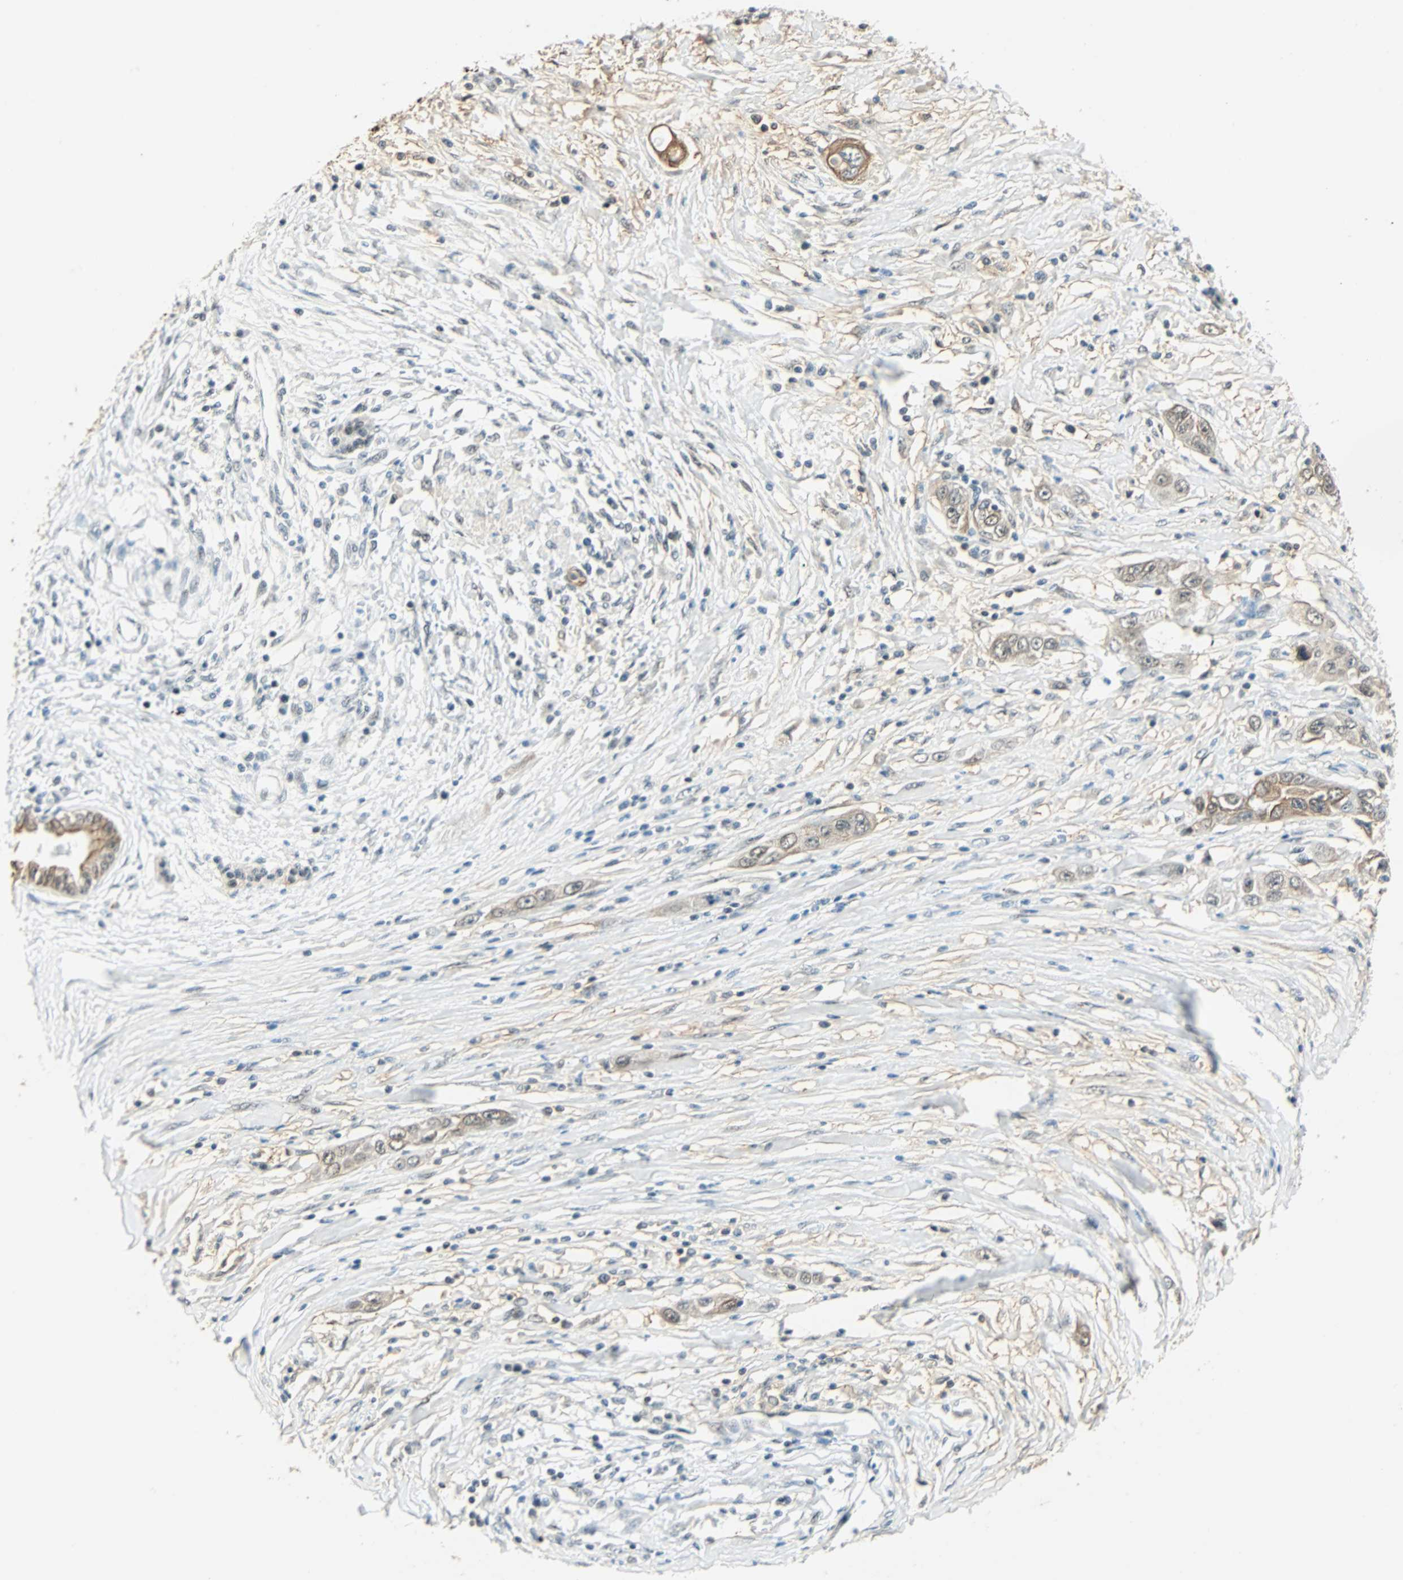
{"staining": {"intensity": "strong", "quantity": "25%-75%", "location": "cytoplasmic/membranous"}, "tissue": "pancreatic cancer", "cell_type": "Tumor cells", "image_type": "cancer", "snomed": [{"axis": "morphology", "description": "Adenocarcinoma, NOS"}, {"axis": "topography", "description": "Pancreas"}], "caption": "Protein expression analysis of human pancreatic adenocarcinoma reveals strong cytoplasmic/membranous expression in approximately 25%-75% of tumor cells.", "gene": "NELFE", "patient": {"sex": "female", "age": 70}}